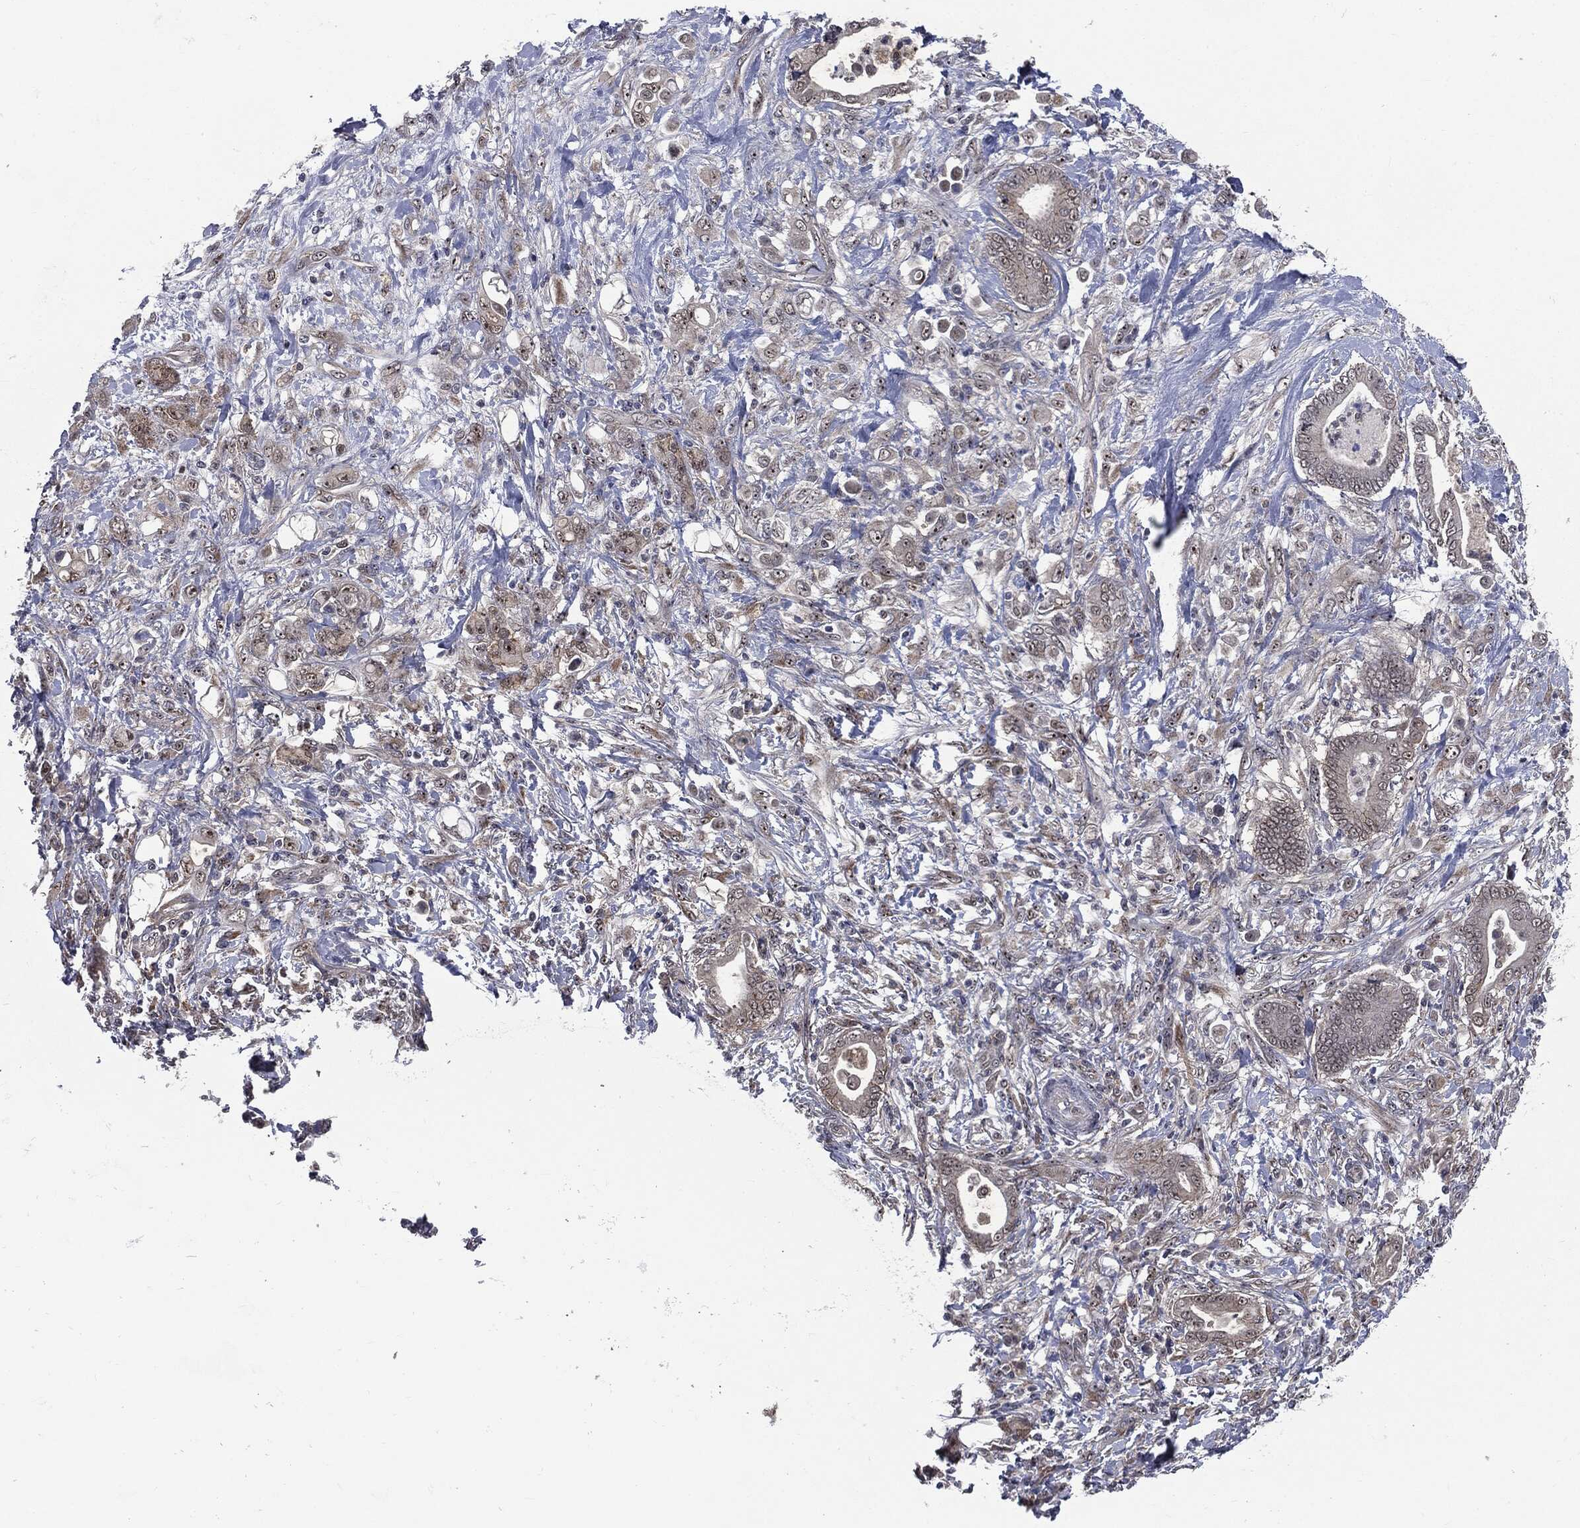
{"staining": {"intensity": "moderate", "quantity": ">75%", "location": "cytoplasmic/membranous,nuclear"}, "tissue": "stomach cancer", "cell_type": "Tumor cells", "image_type": "cancer", "snomed": [{"axis": "morphology", "description": "Adenocarcinoma, NOS"}, {"axis": "topography", "description": "Stomach"}], "caption": "The photomicrograph shows a brown stain indicating the presence of a protein in the cytoplasmic/membranous and nuclear of tumor cells in adenocarcinoma (stomach).", "gene": "TRMT1L", "patient": {"sex": "female", "age": 79}}